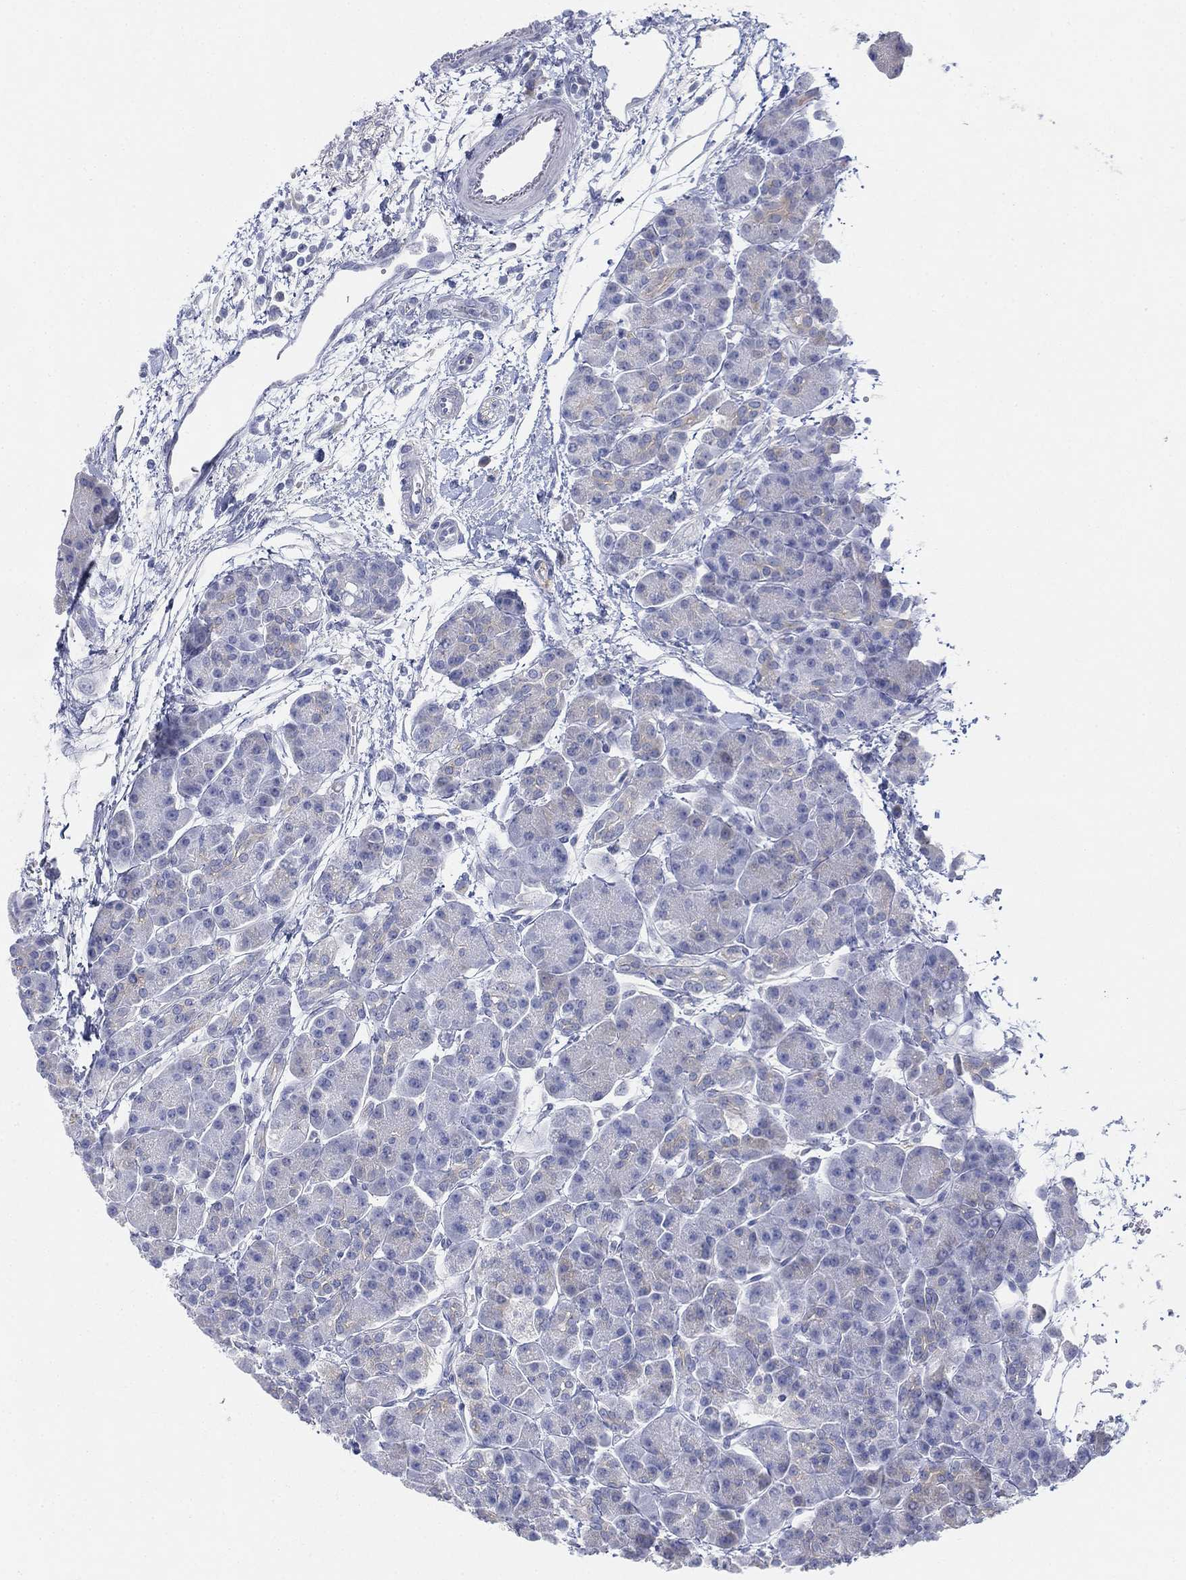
{"staining": {"intensity": "negative", "quantity": "none", "location": "none"}, "tissue": "pancreas", "cell_type": "Exocrine glandular cells", "image_type": "normal", "snomed": [{"axis": "morphology", "description": "Normal tissue, NOS"}, {"axis": "topography", "description": "Pancreas"}], "caption": "Immunohistochemical staining of unremarkable human pancreas reveals no significant expression in exocrine glandular cells.", "gene": "GCNA", "patient": {"sex": "female", "age": 63}}